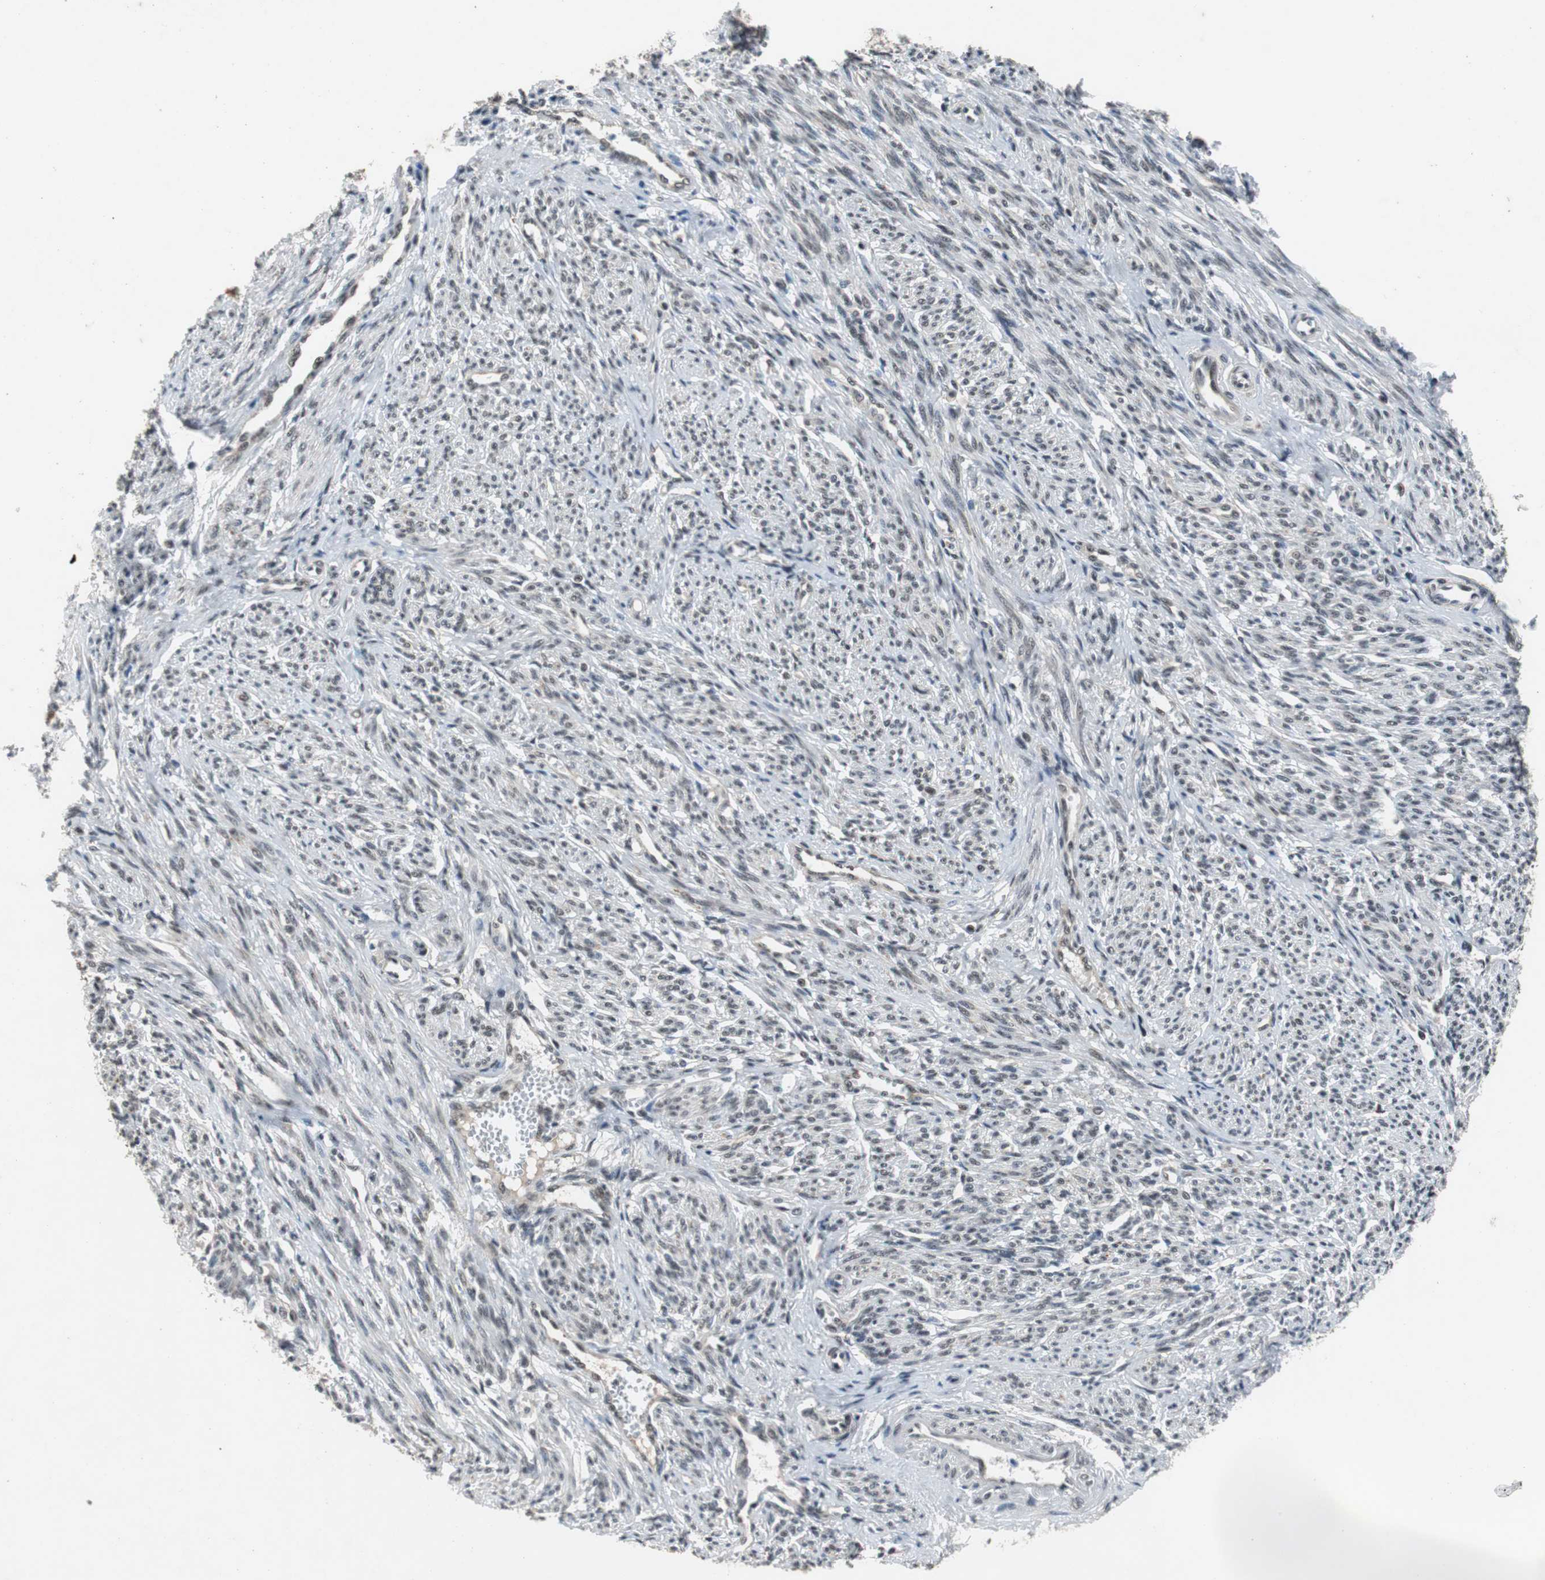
{"staining": {"intensity": "moderate", "quantity": "25%-75%", "location": "nuclear"}, "tissue": "smooth muscle", "cell_type": "Smooth muscle cells", "image_type": "normal", "snomed": [{"axis": "morphology", "description": "Normal tissue, NOS"}, {"axis": "topography", "description": "Smooth muscle"}], "caption": "Smooth muscle stained with immunohistochemistry displays moderate nuclear expression in approximately 25%-75% of smooth muscle cells. (DAB (3,3'-diaminobenzidine) IHC, brown staining for protein, blue staining for nuclei).", "gene": "USP28", "patient": {"sex": "female", "age": 65}}